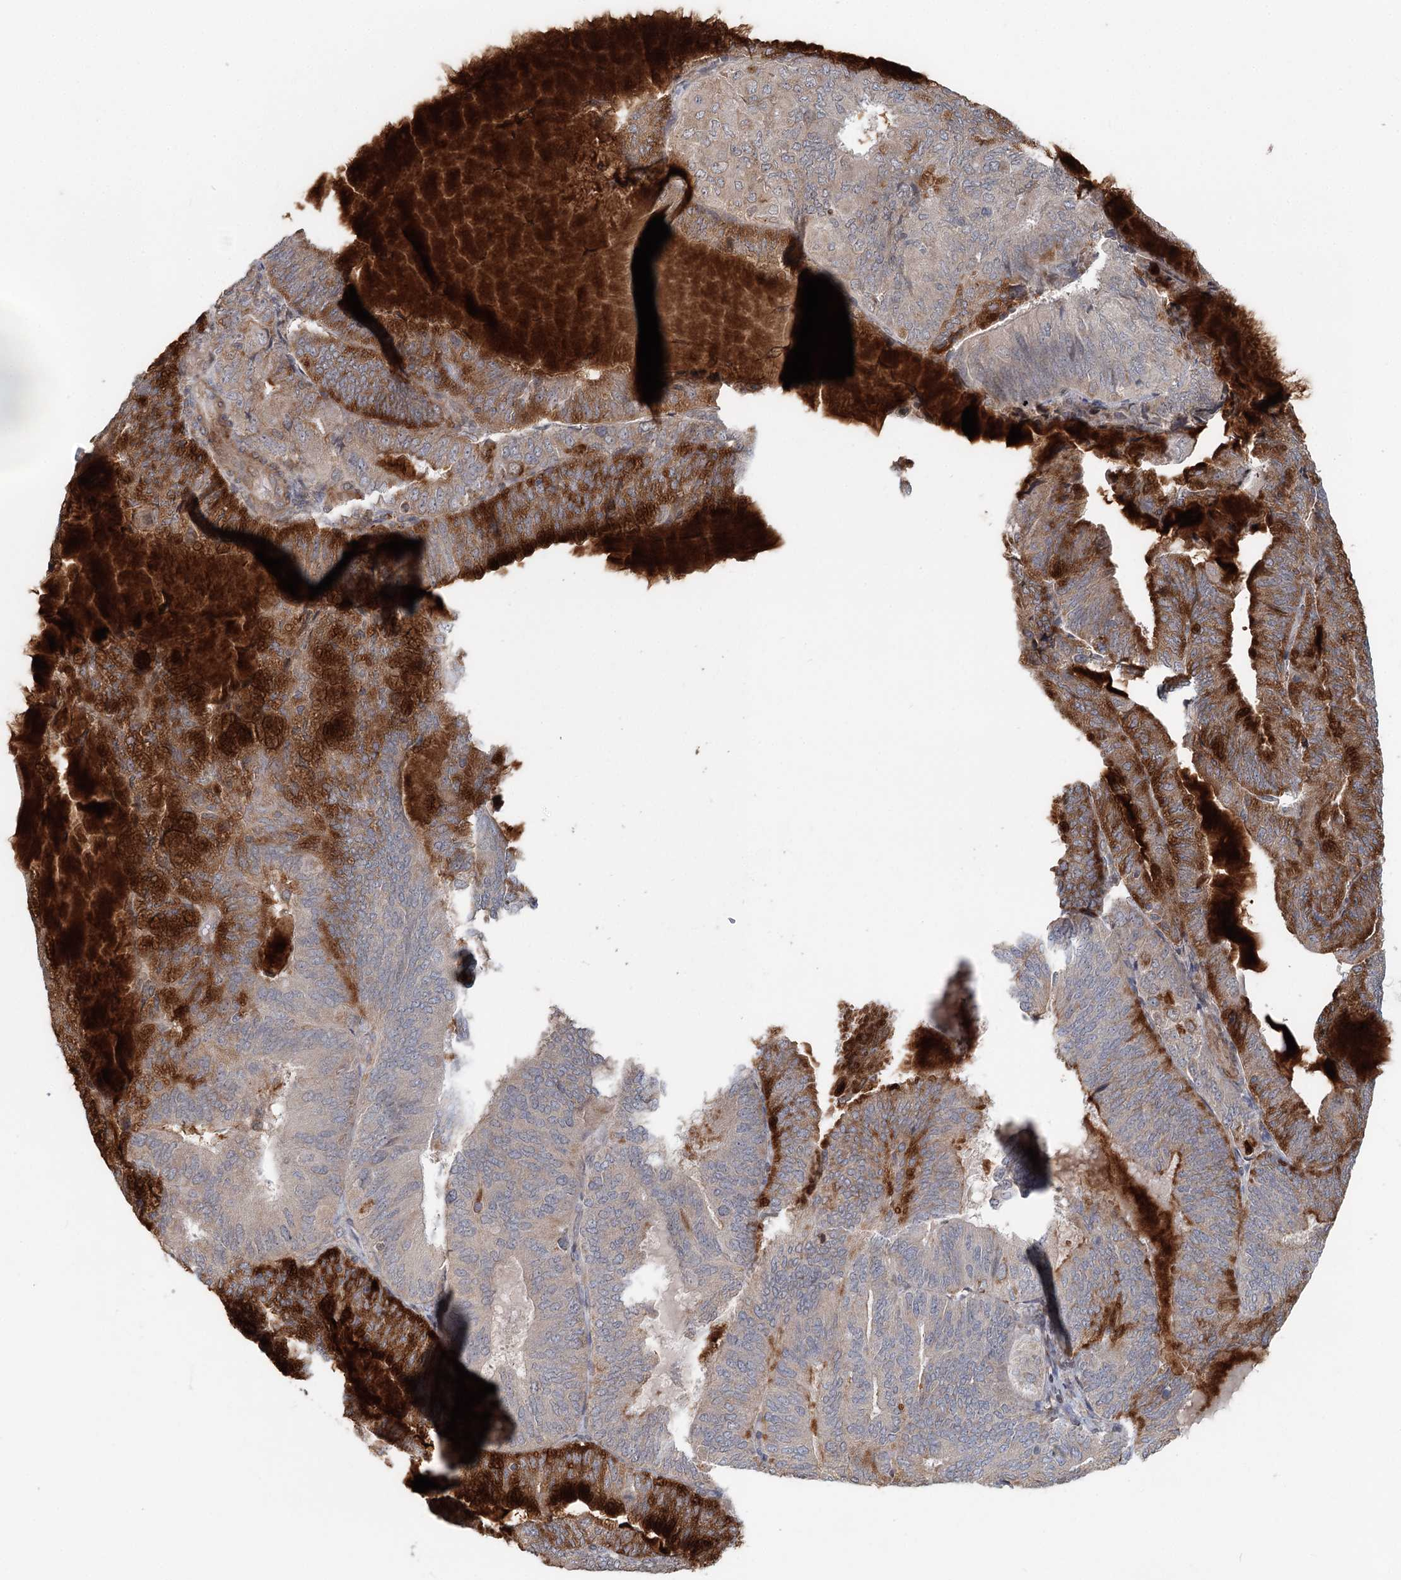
{"staining": {"intensity": "strong", "quantity": "<25%", "location": "cytoplasmic/membranous"}, "tissue": "endometrial cancer", "cell_type": "Tumor cells", "image_type": "cancer", "snomed": [{"axis": "morphology", "description": "Adenocarcinoma, NOS"}, {"axis": "topography", "description": "Endometrium"}], "caption": "Endometrial cancer was stained to show a protein in brown. There is medium levels of strong cytoplasmic/membranous positivity in about <25% of tumor cells. Using DAB (3,3'-diaminobenzidine) (brown) and hematoxylin (blue) stains, captured at high magnification using brightfield microscopy.", "gene": "RNF111", "patient": {"sex": "female", "age": 81}}